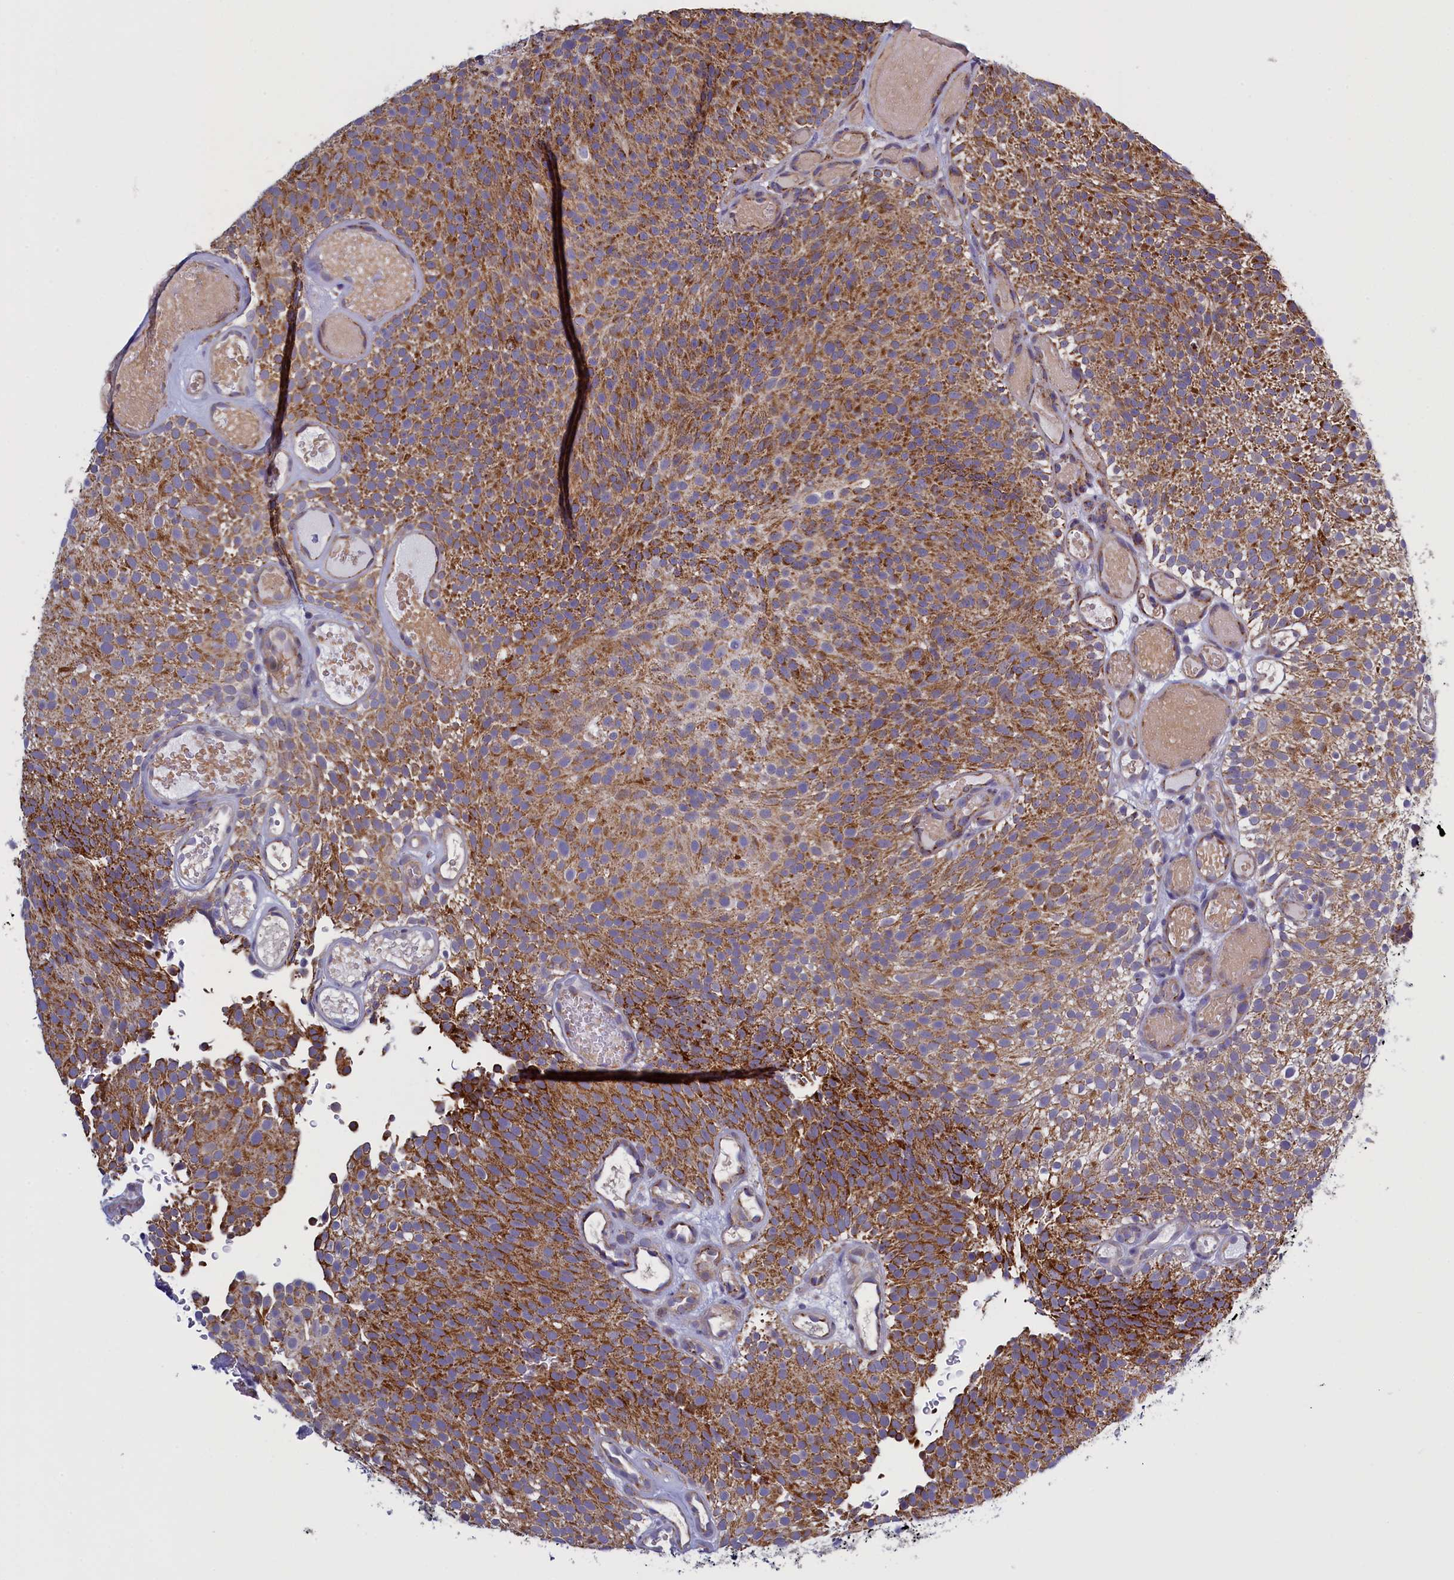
{"staining": {"intensity": "moderate", "quantity": ">75%", "location": "cytoplasmic/membranous"}, "tissue": "urothelial cancer", "cell_type": "Tumor cells", "image_type": "cancer", "snomed": [{"axis": "morphology", "description": "Urothelial carcinoma, Low grade"}, {"axis": "topography", "description": "Urinary bladder"}], "caption": "The image shows a brown stain indicating the presence of a protein in the cytoplasmic/membranous of tumor cells in urothelial cancer.", "gene": "IFT122", "patient": {"sex": "male", "age": 78}}